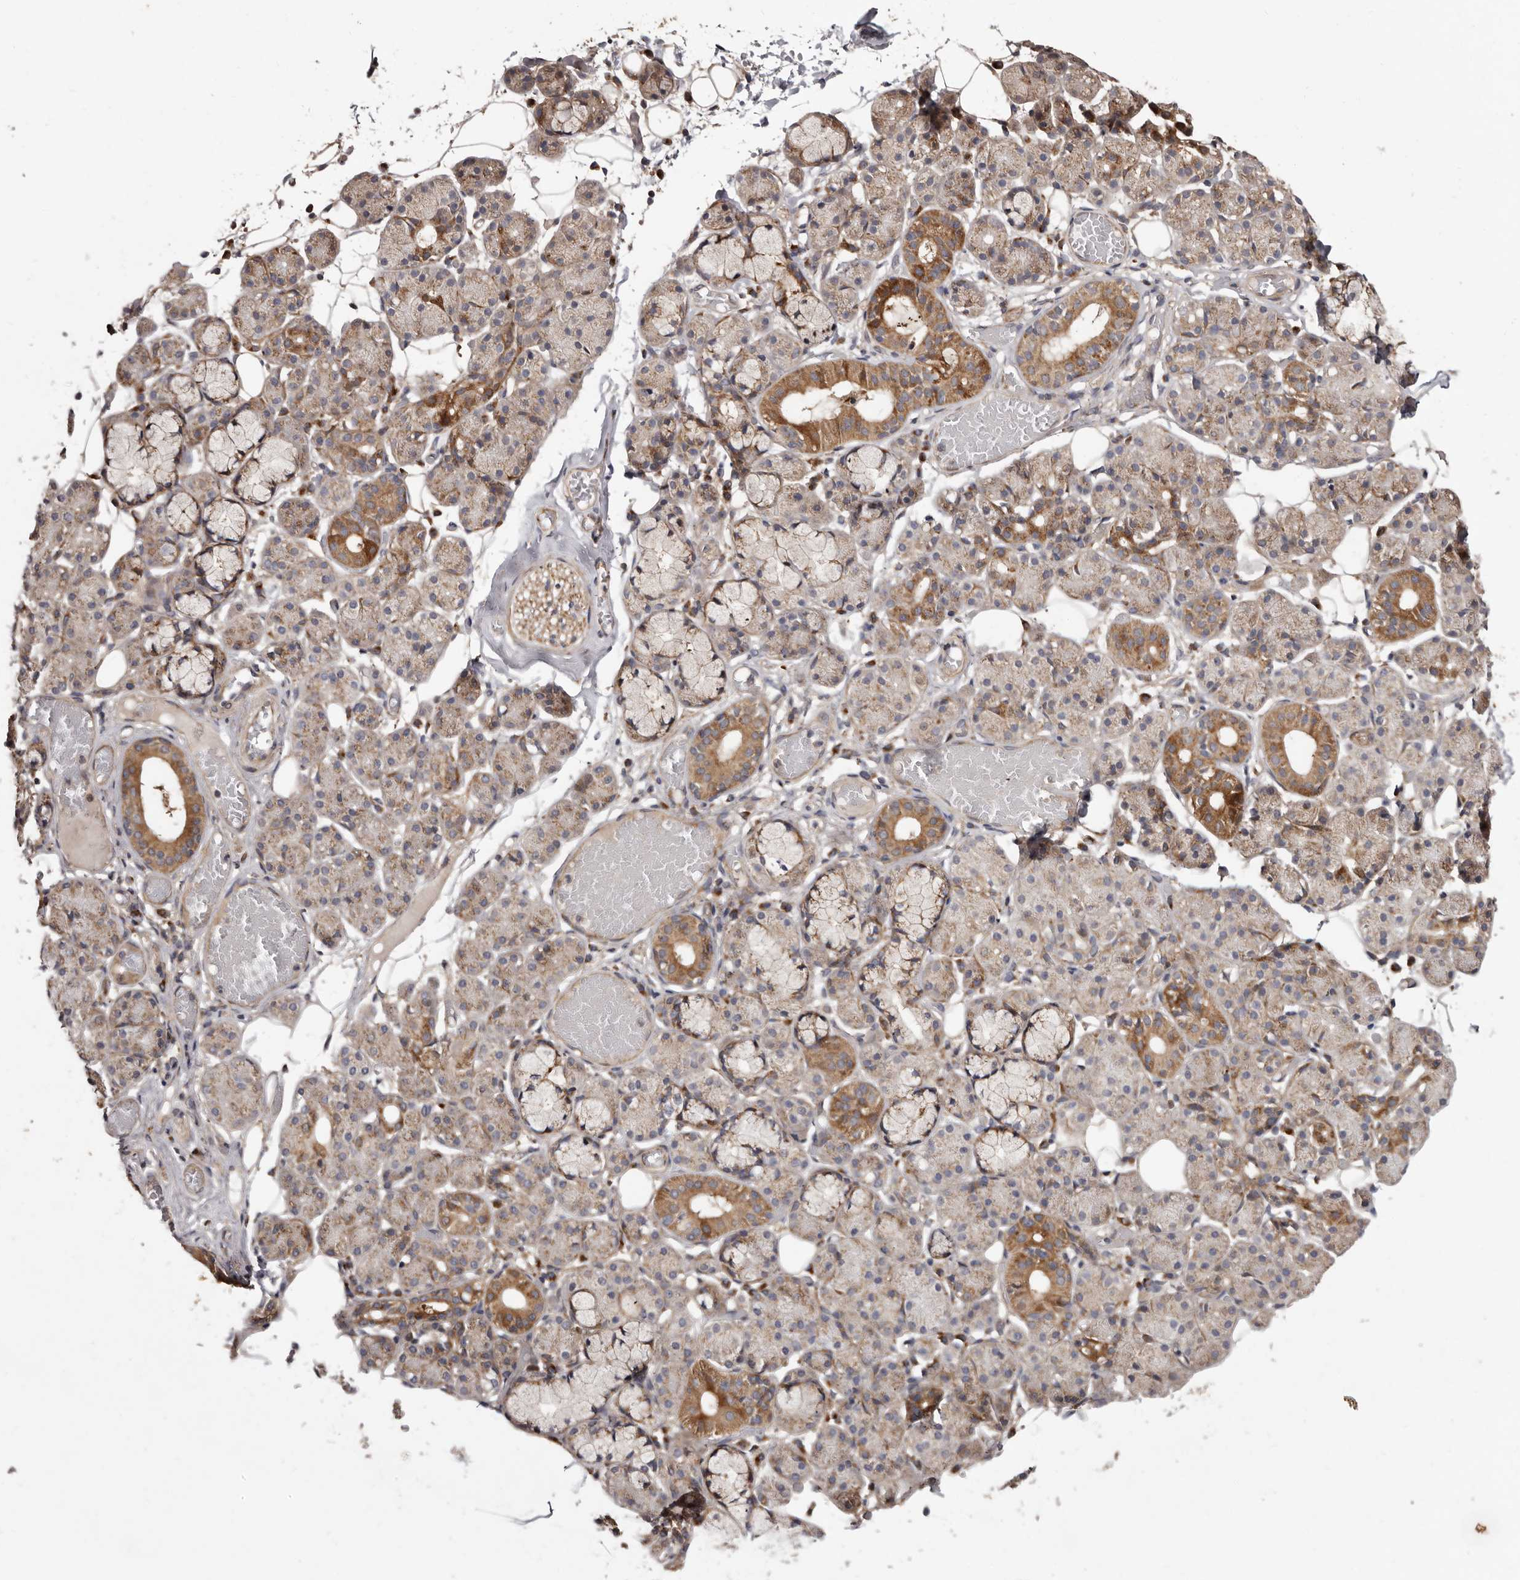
{"staining": {"intensity": "moderate", "quantity": "25%-75%", "location": "cytoplasmic/membranous"}, "tissue": "salivary gland", "cell_type": "Glandular cells", "image_type": "normal", "snomed": [{"axis": "morphology", "description": "Normal tissue, NOS"}, {"axis": "topography", "description": "Salivary gland"}], "caption": "Moderate cytoplasmic/membranous staining for a protein is identified in approximately 25%-75% of glandular cells of normal salivary gland using immunohistochemistry (IHC).", "gene": "FLAD1", "patient": {"sex": "male", "age": 63}}